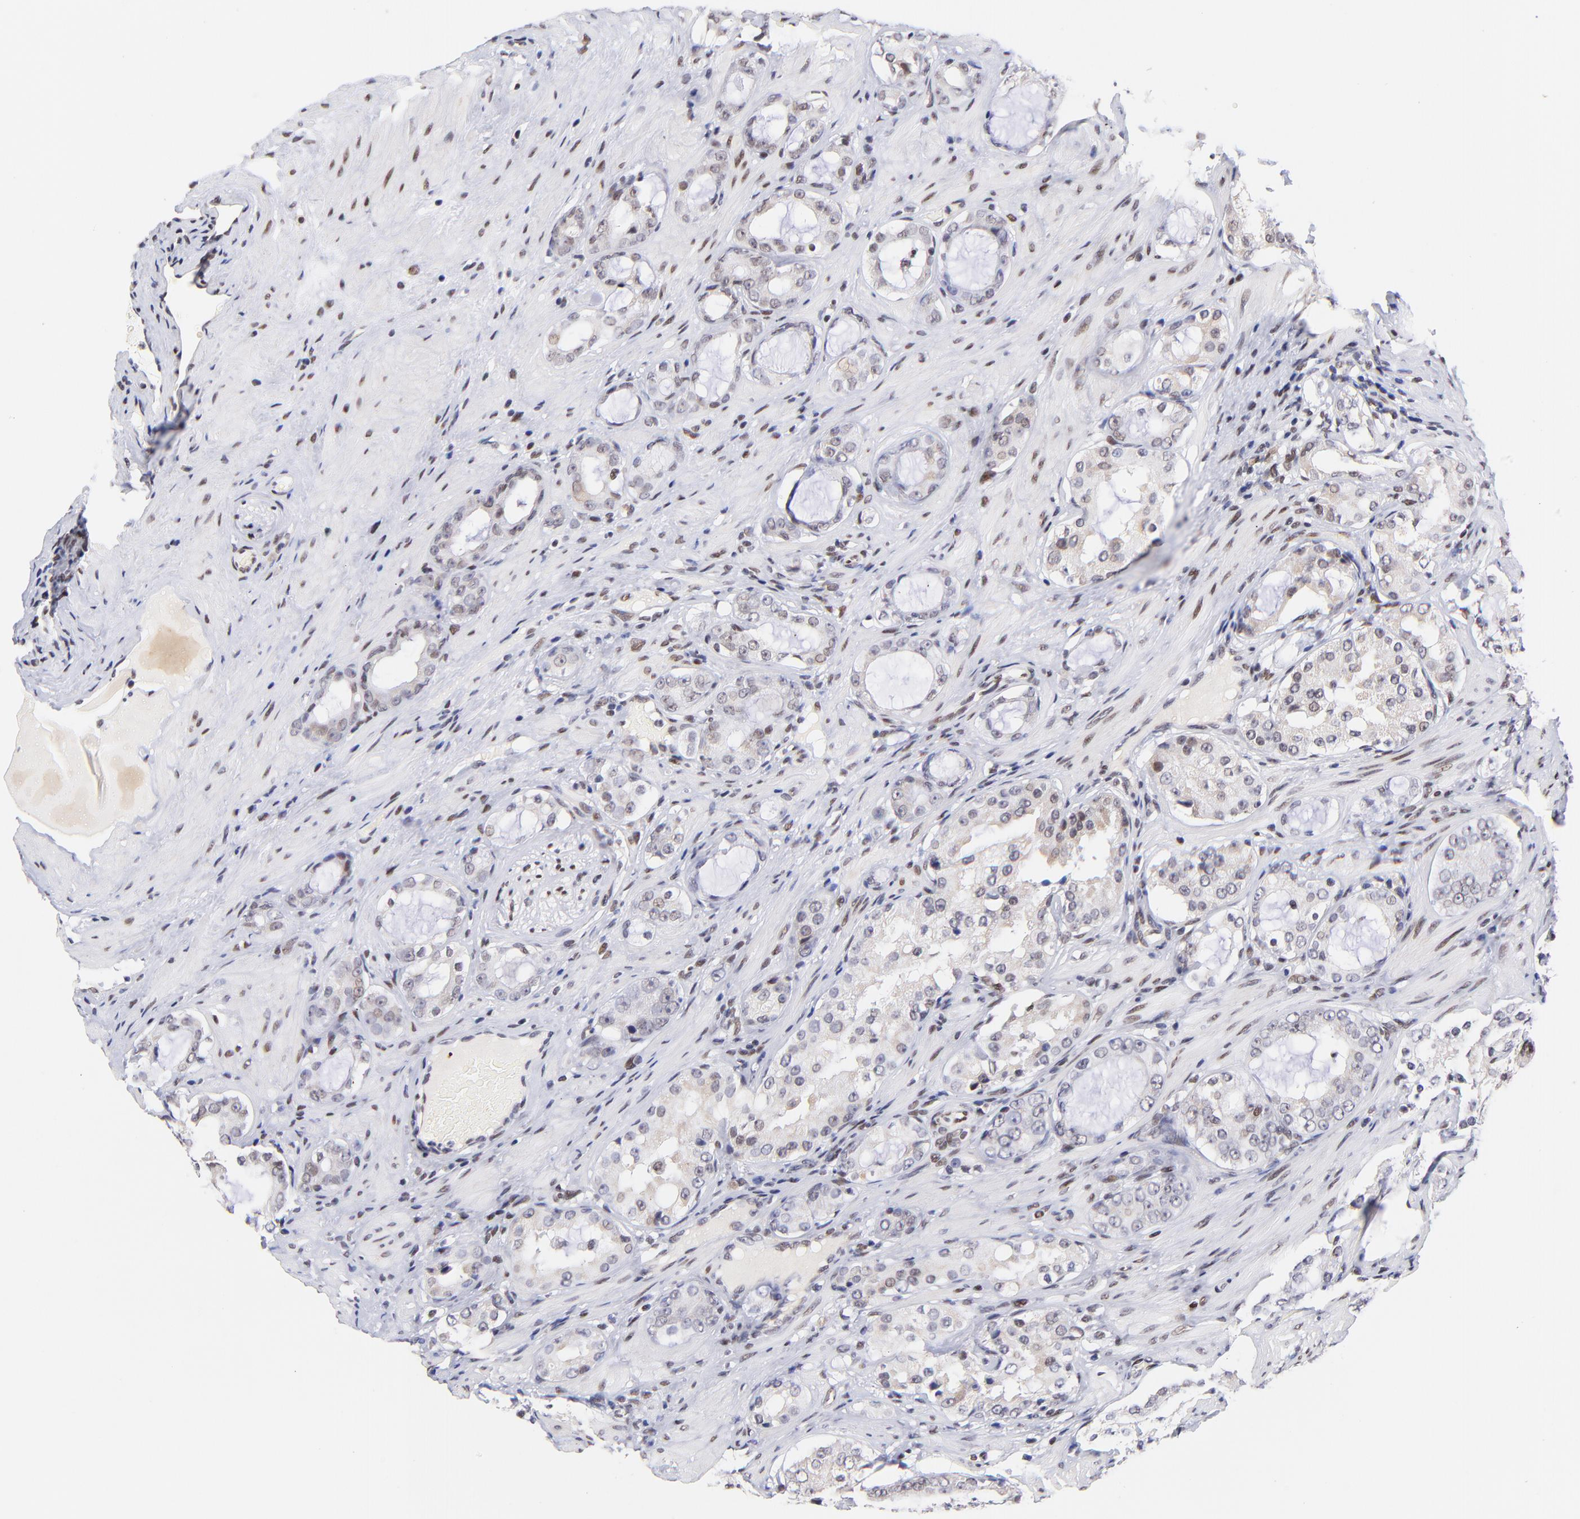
{"staining": {"intensity": "weak", "quantity": ">75%", "location": "nuclear"}, "tissue": "prostate cancer", "cell_type": "Tumor cells", "image_type": "cancer", "snomed": [{"axis": "morphology", "description": "Adenocarcinoma, Medium grade"}, {"axis": "topography", "description": "Prostate"}], "caption": "The image exhibits a brown stain indicating the presence of a protein in the nuclear of tumor cells in prostate cancer (medium-grade adenocarcinoma). (brown staining indicates protein expression, while blue staining denotes nuclei).", "gene": "MIDEAS", "patient": {"sex": "male", "age": 73}}